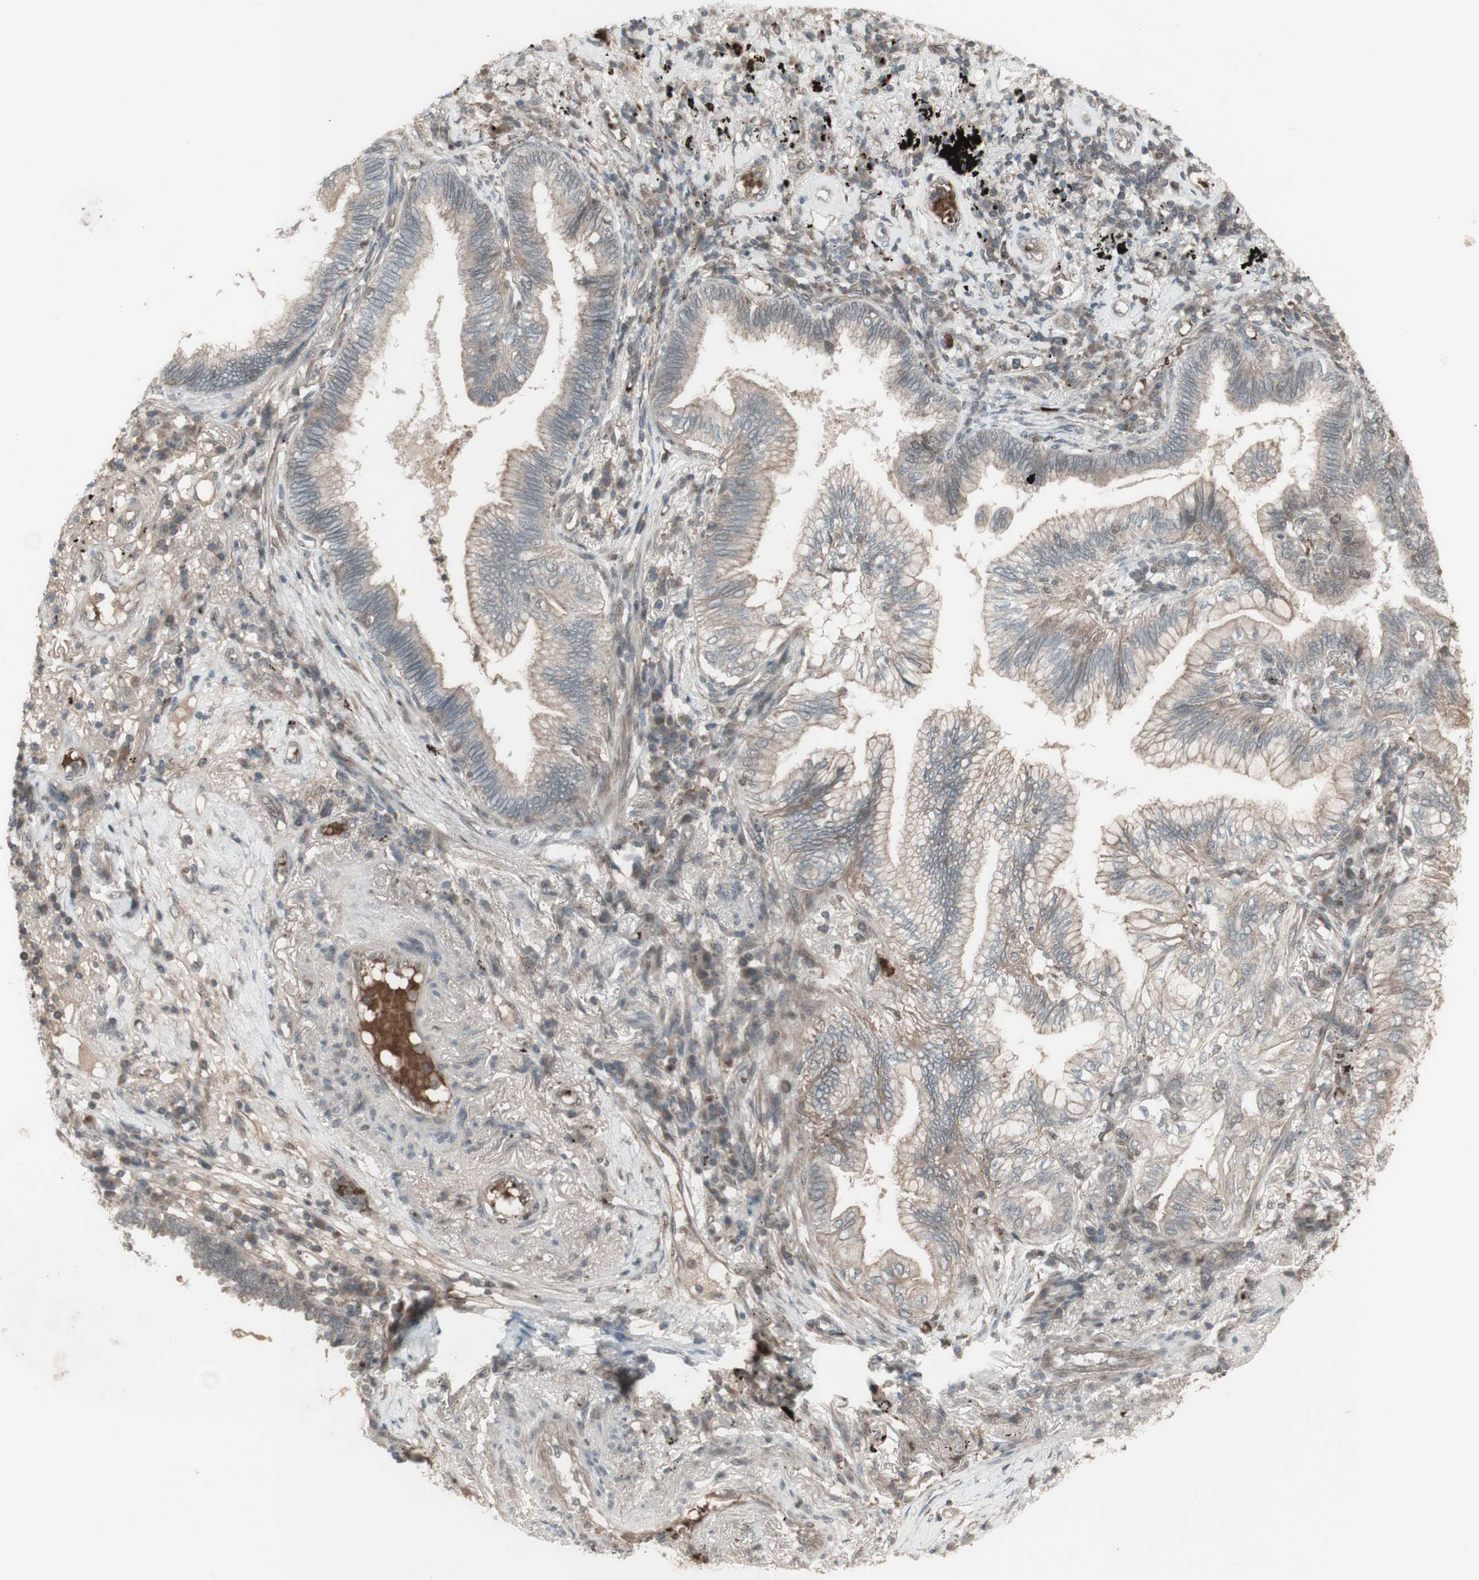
{"staining": {"intensity": "negative", "quantity": "none", "location": "none"}, "tissue": "lung cancer", "cell_type": "Tumor cells", "image_type": "cancer", "snomed": [{"axis": "morphology", "description": "Normal tissue, NOS"}, {"axis": "morphology", "description": "Adenocarcinoma, NOS"}, {"axis": "topography", "description": "Bronchus"}, {"axis": "topography", "description": "Lung"}], "caption": "Immunohistochemistry (IHC) of lung adenocarcinoma displays no expression in tumor cells.", "gene": "MSH6", "patient": {"sex": "female", "age": 70}}